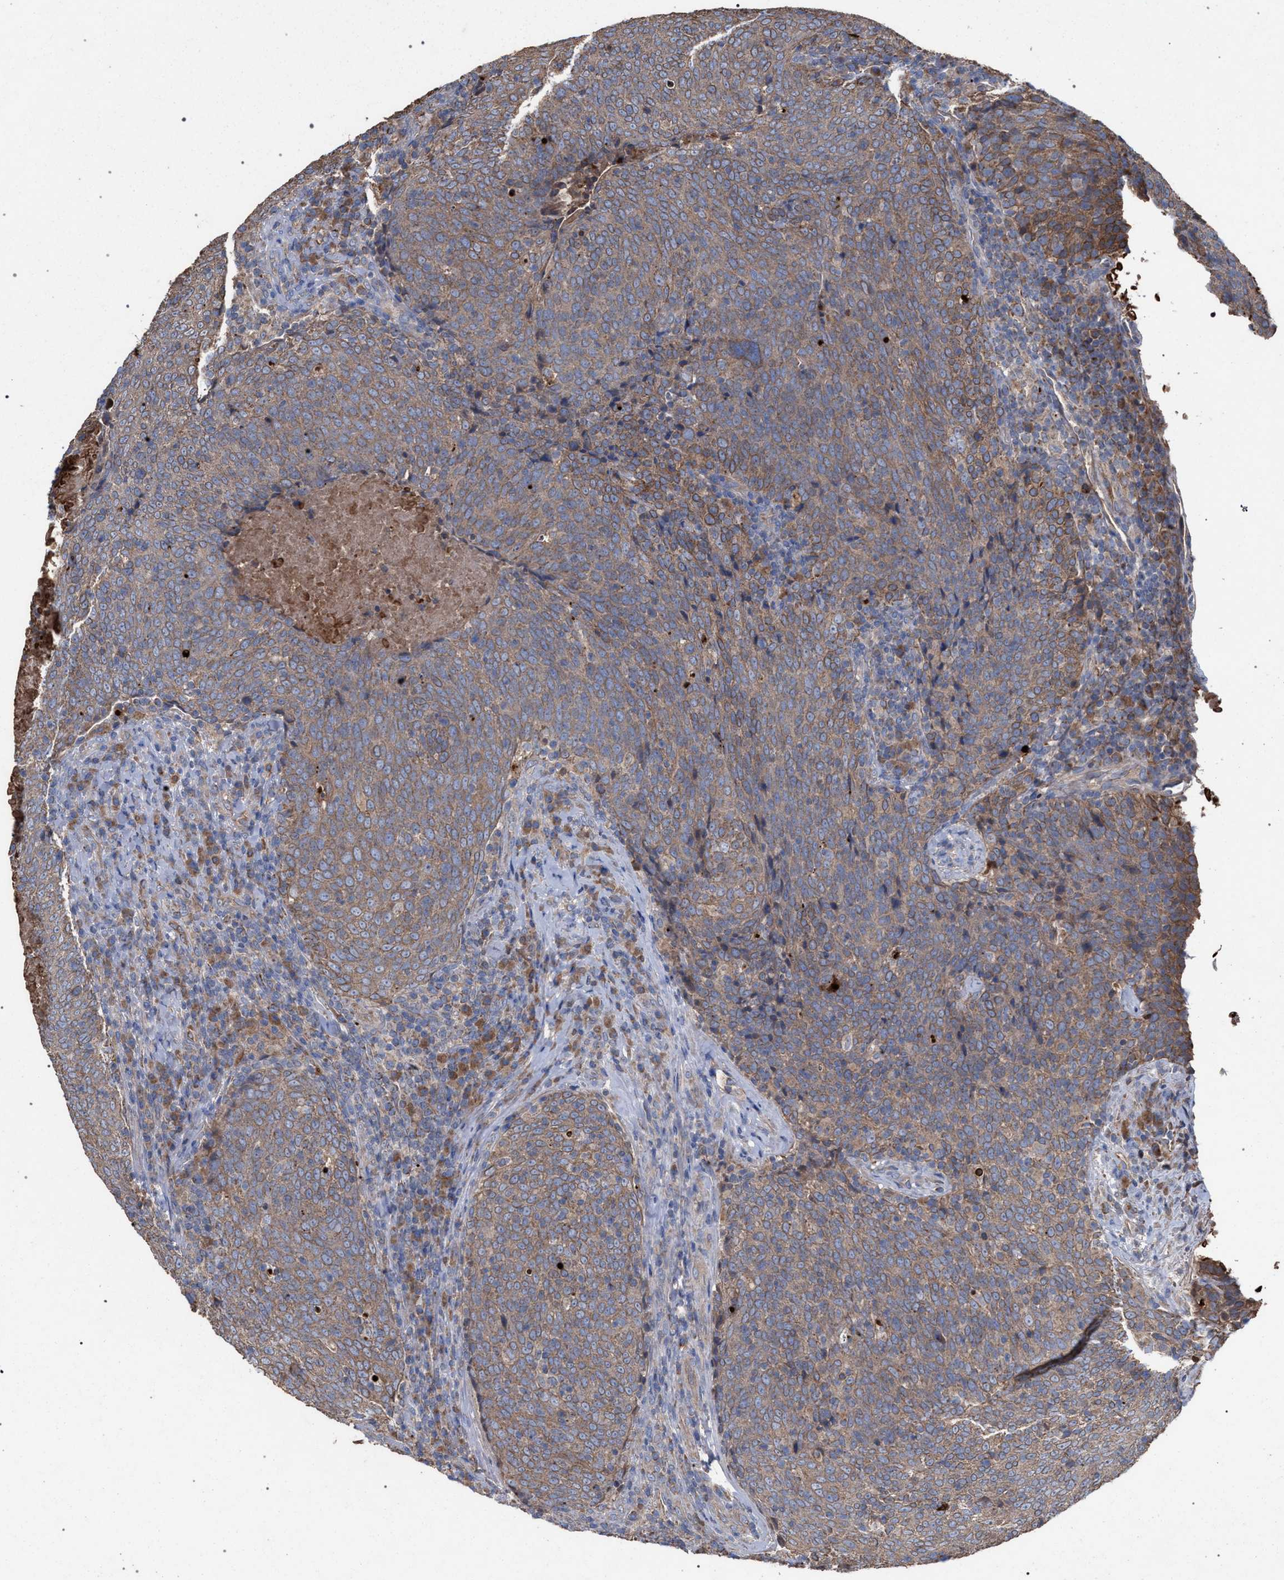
{"staining": {"intensity": "weak", "quantity": ">75%", "location": "cytoplasmic/membranous"}, "tissue": "head and neck cancer", "cell_type": "Tumor cells", "image_type": "cancer", "snomed": [{"axis": "morphology", "description": "Squamous cell carcinoma, NOS"}, {"axis": "morphology", "description": "Squamous cell carcinoma, metastatic, NOS"}, {"axis": "topography", "description": "Lymph node"}, {"axis": "topography", "description": "Head-Neck"}], "caption": "Head and neck metastatic squamous cell carcinoma tissue displays weak cytoplasmic/membranous positivity in about >75% of tumor cells, visualized by immunohistochemistry.", "gene": "BCL2L12", "patient": {"sex": "male", "age": 62}}